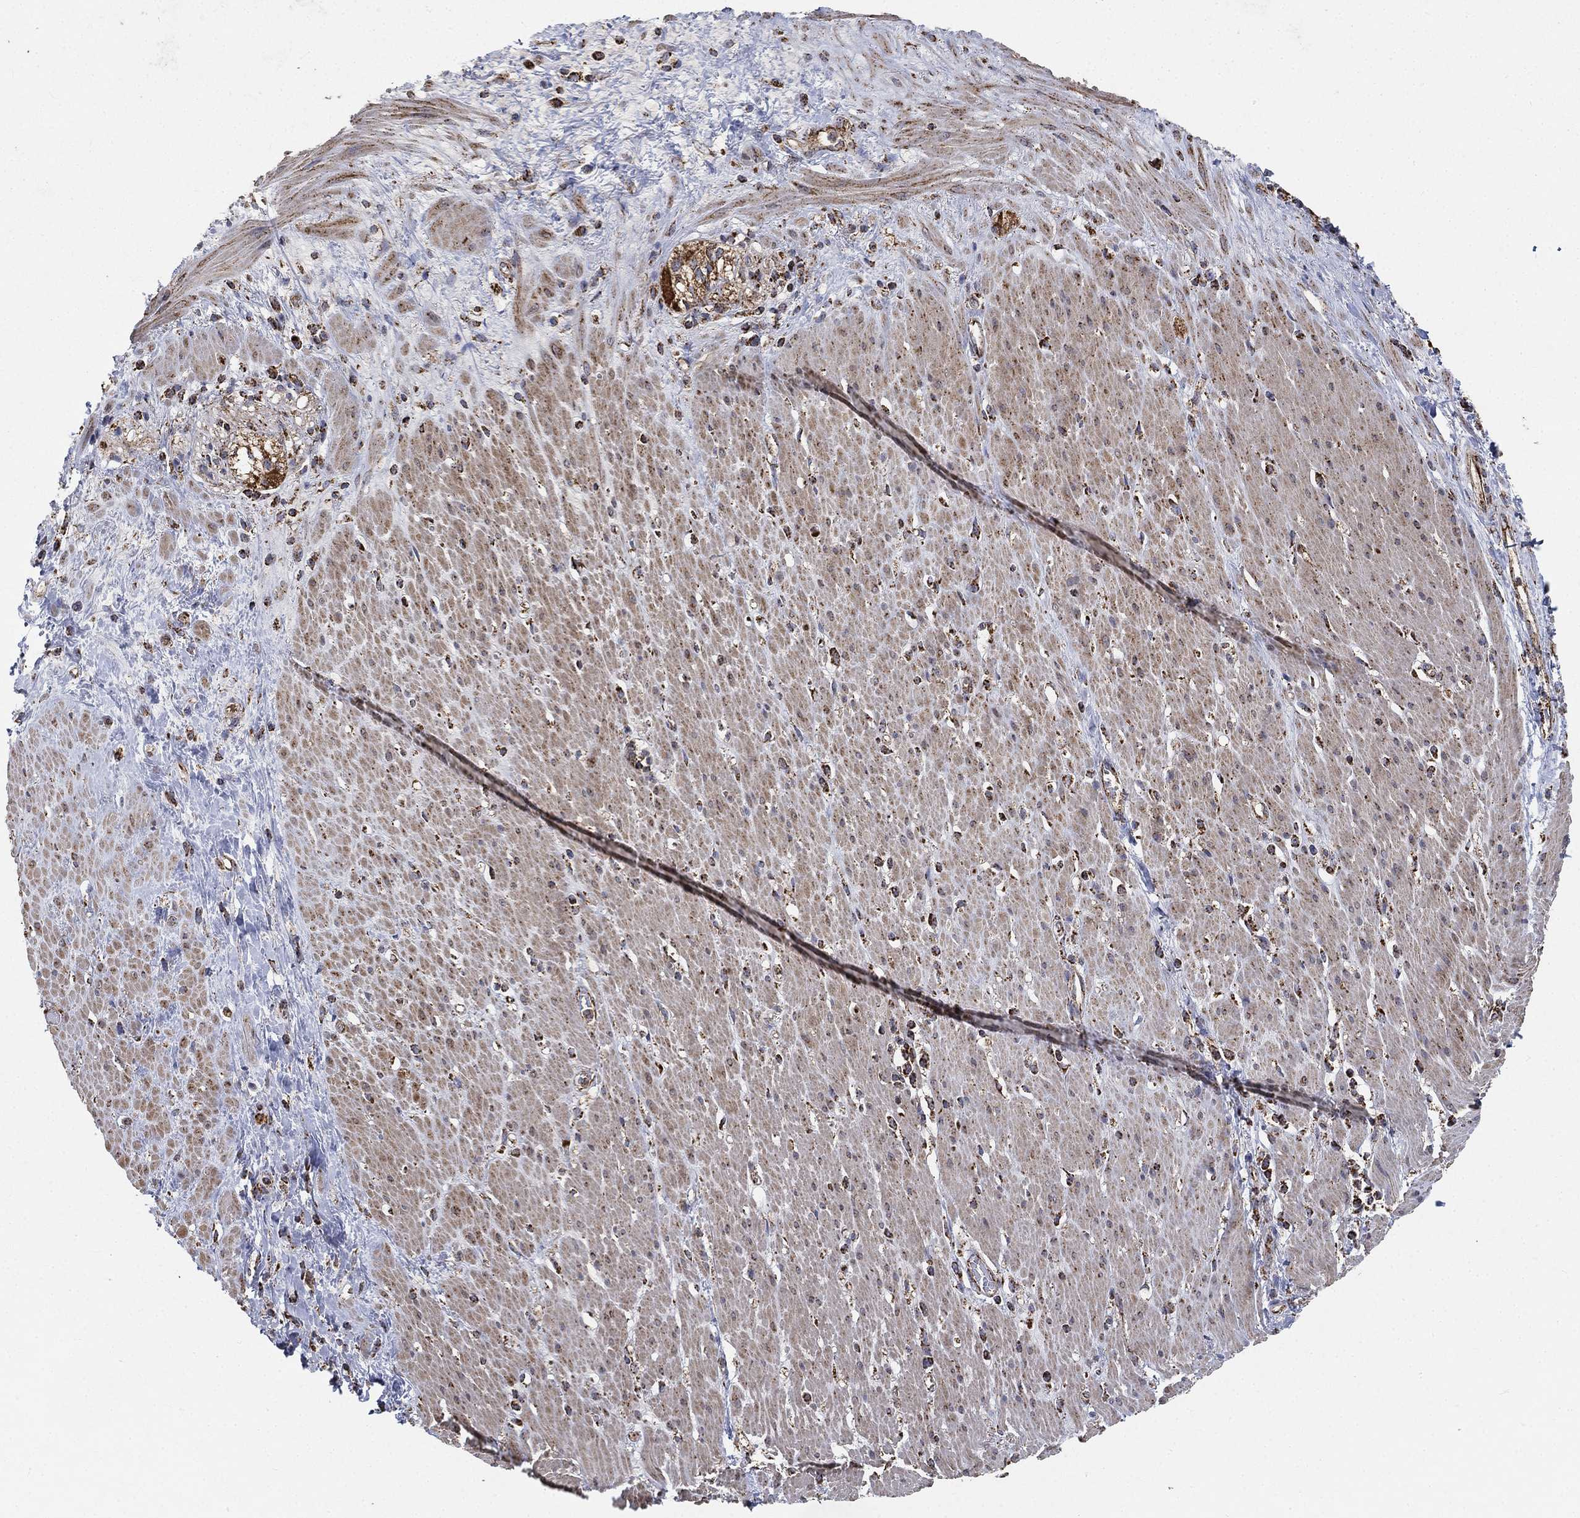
{"staining": {"intensity": "weak", "quantity": ">75%", "location": "cytoplasmic/membranous"}, "tissue": "smooth muscle", "cell_type": "Smooth muscle cells", "image_type": "normal", "snomed": [{"axis": "morphology", "description": "Normal tissue, NOS"}, {"axis": "topography", "description": "Soft tissue"}, {"axis": "topography", "description": "Smooth muscle"}], "caption": "Immunohistochemical staining of normal human smooth muscle exhibits low levels of weak cytoplasmic/membranous staining in about >75% of smooth muscle cells.", "gene": "SLC38A7", "patient": {"sex": "male", "age": 72}}